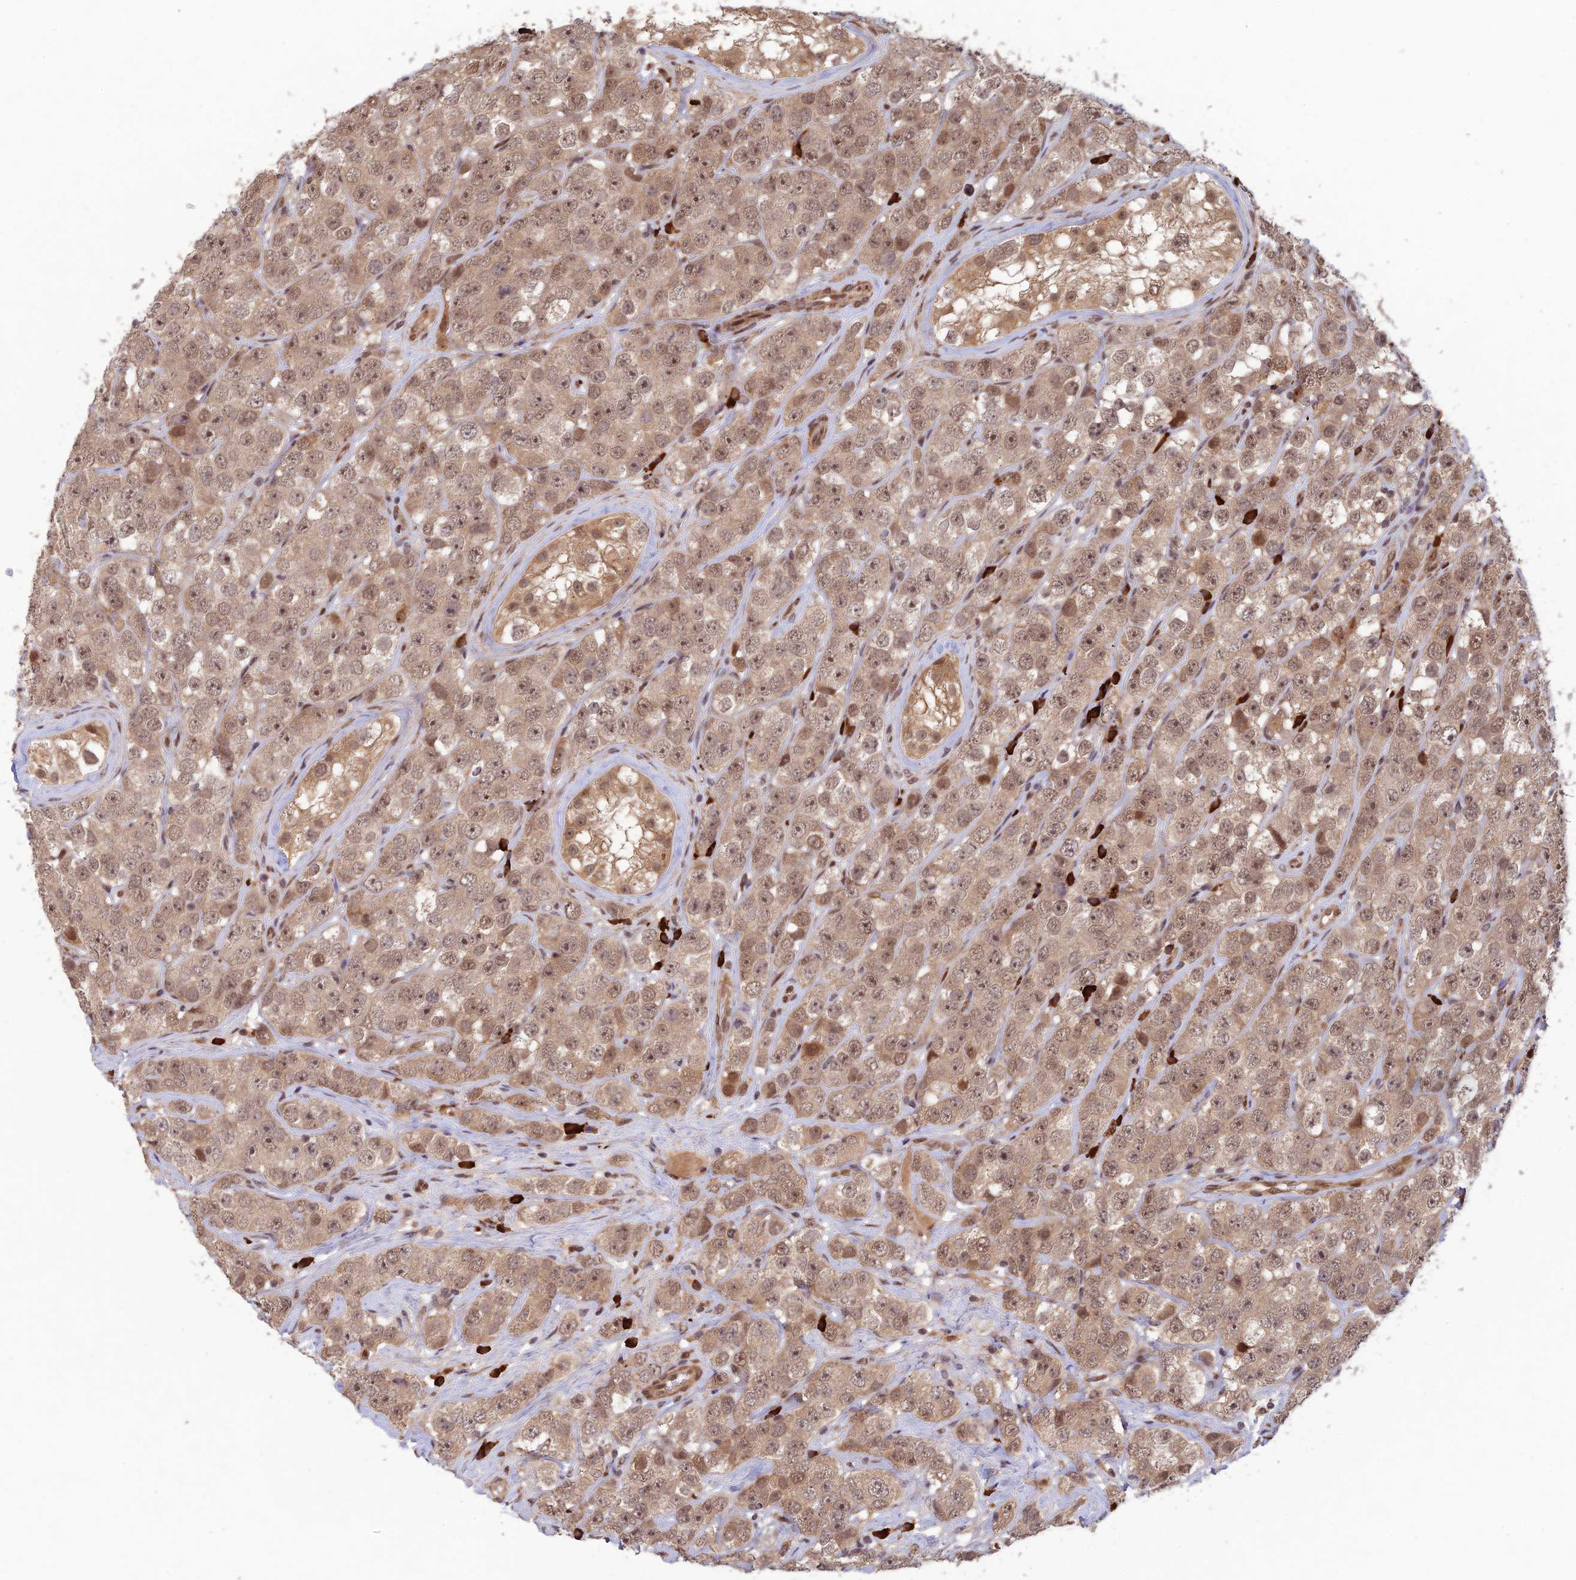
{"staining": {"intensity": "moderate", "quantity": ">75%", "location": "cytoplasmic/membranous,nuclear"}, "tissue": "testis cancer", "cell_type": "Tumor cells", "image_type": "cancer", "snomed": [{"axis": "morphology", "description": "Seminoma, NOS"}, {"axis": "topography", "description": "Testis"}], "caption": "Tumor cells exhibit moderate cytoplasmic/membranous and nuclear staining in approximately >75% of cells in testis seminoma.", "gene": "ZNF565", "patient": {"sex": "male", "age": 28}}